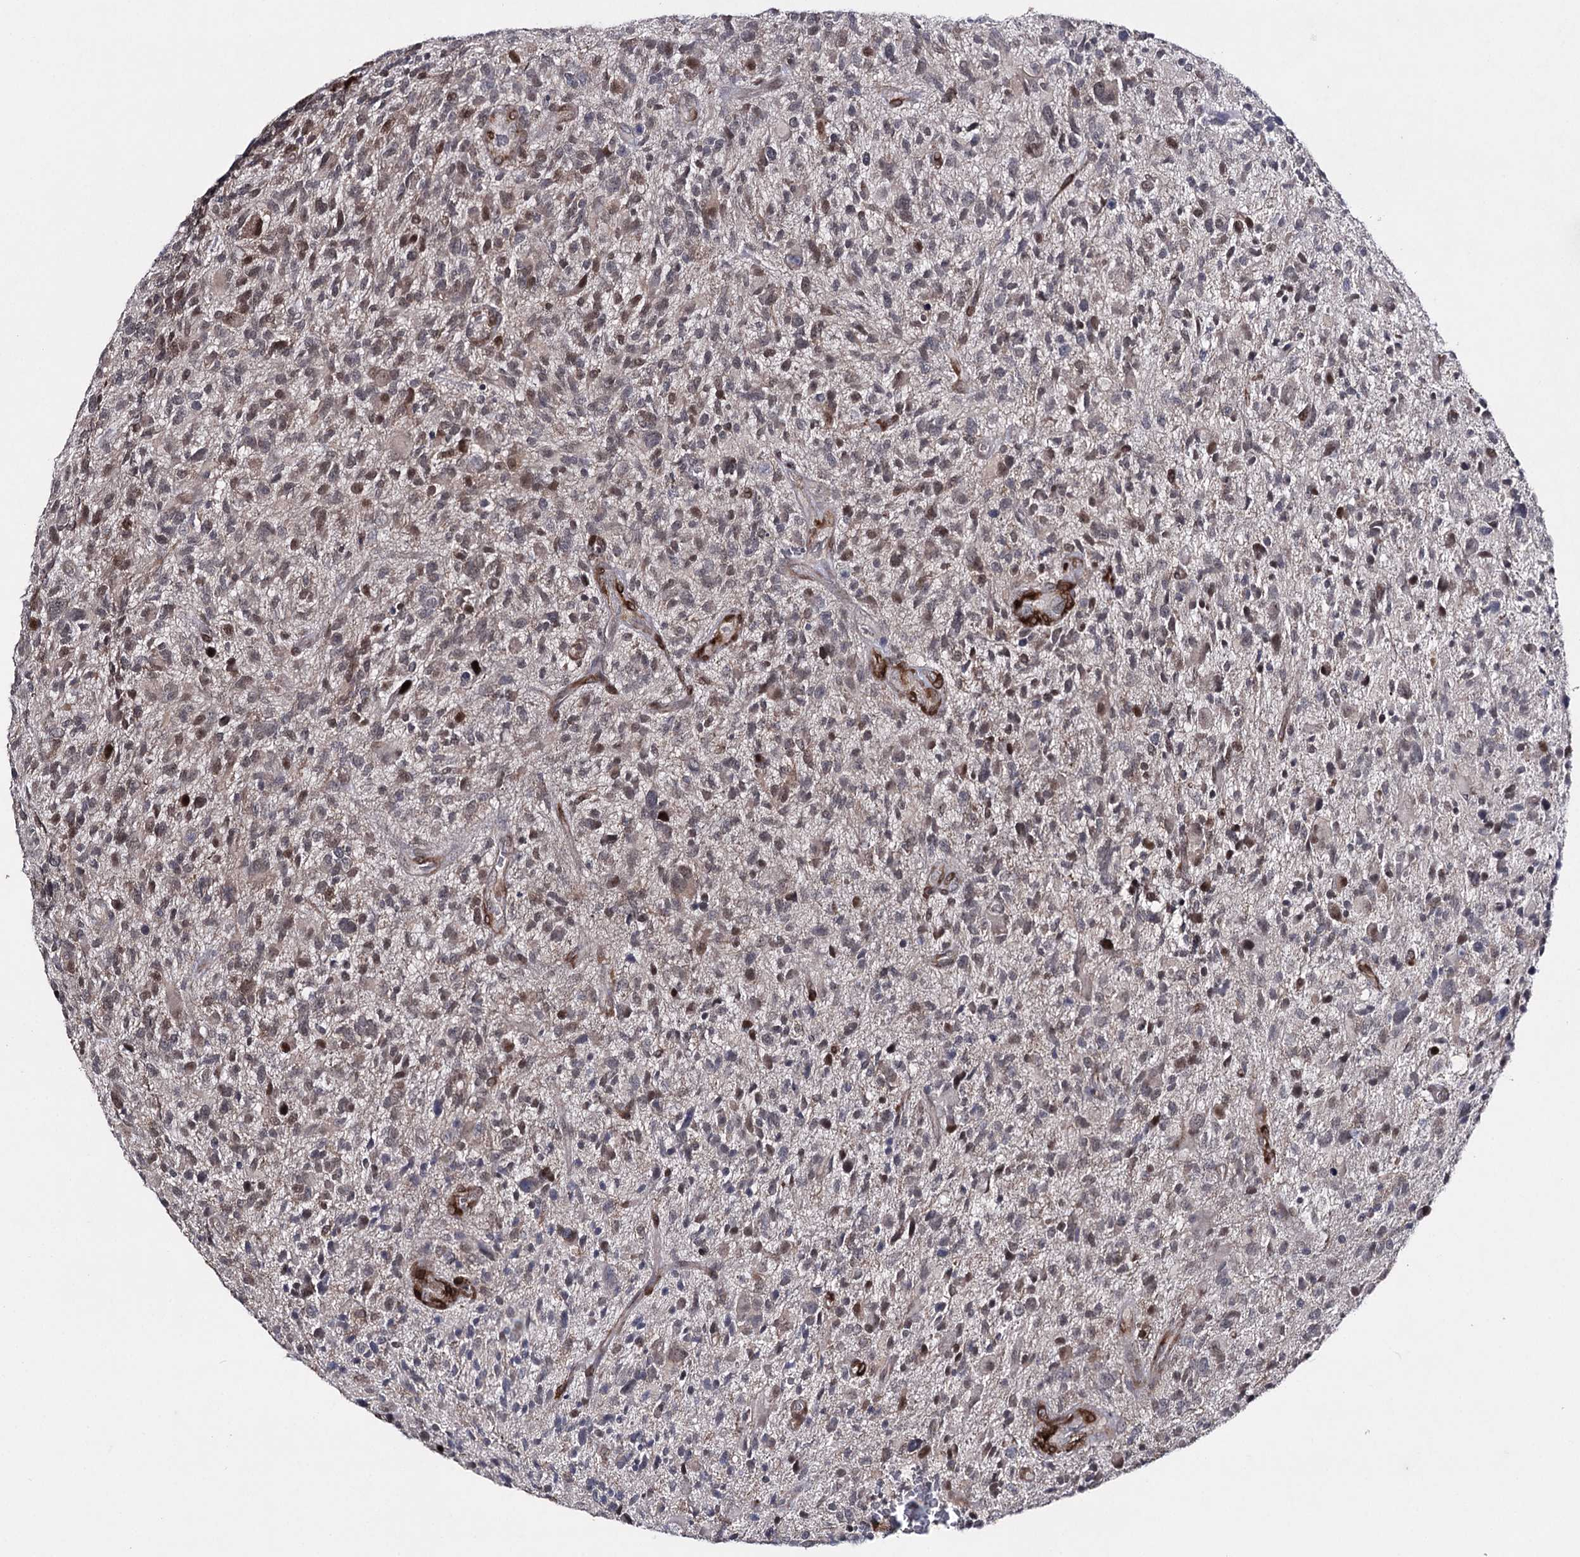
{"staining": {"intensity": "weak", "quantity": "25%-75%", "location": "cytoplasmic/membranous,nuclear"}, "tissue": "glioma", "cell_type": "Tumor cells", "image_type": "cancer", "snomed": [{"axis": "morphology", "description": "Glioma, malignant, High grade"}, {"axis": "topography", "description": "Brain"}], "caption": "A brown stain labels weak cytoplasmic/membranous and nuclear positivity of a protein in malignant glioma (high-grade) tumor cells. The staining is performed using DAB brown chromogen to label protein expression. The nuclei are counter-stained blue using hematoxylin.", "gene": "HSD11B2", "patient": {"sex": "male", "age": 47}}